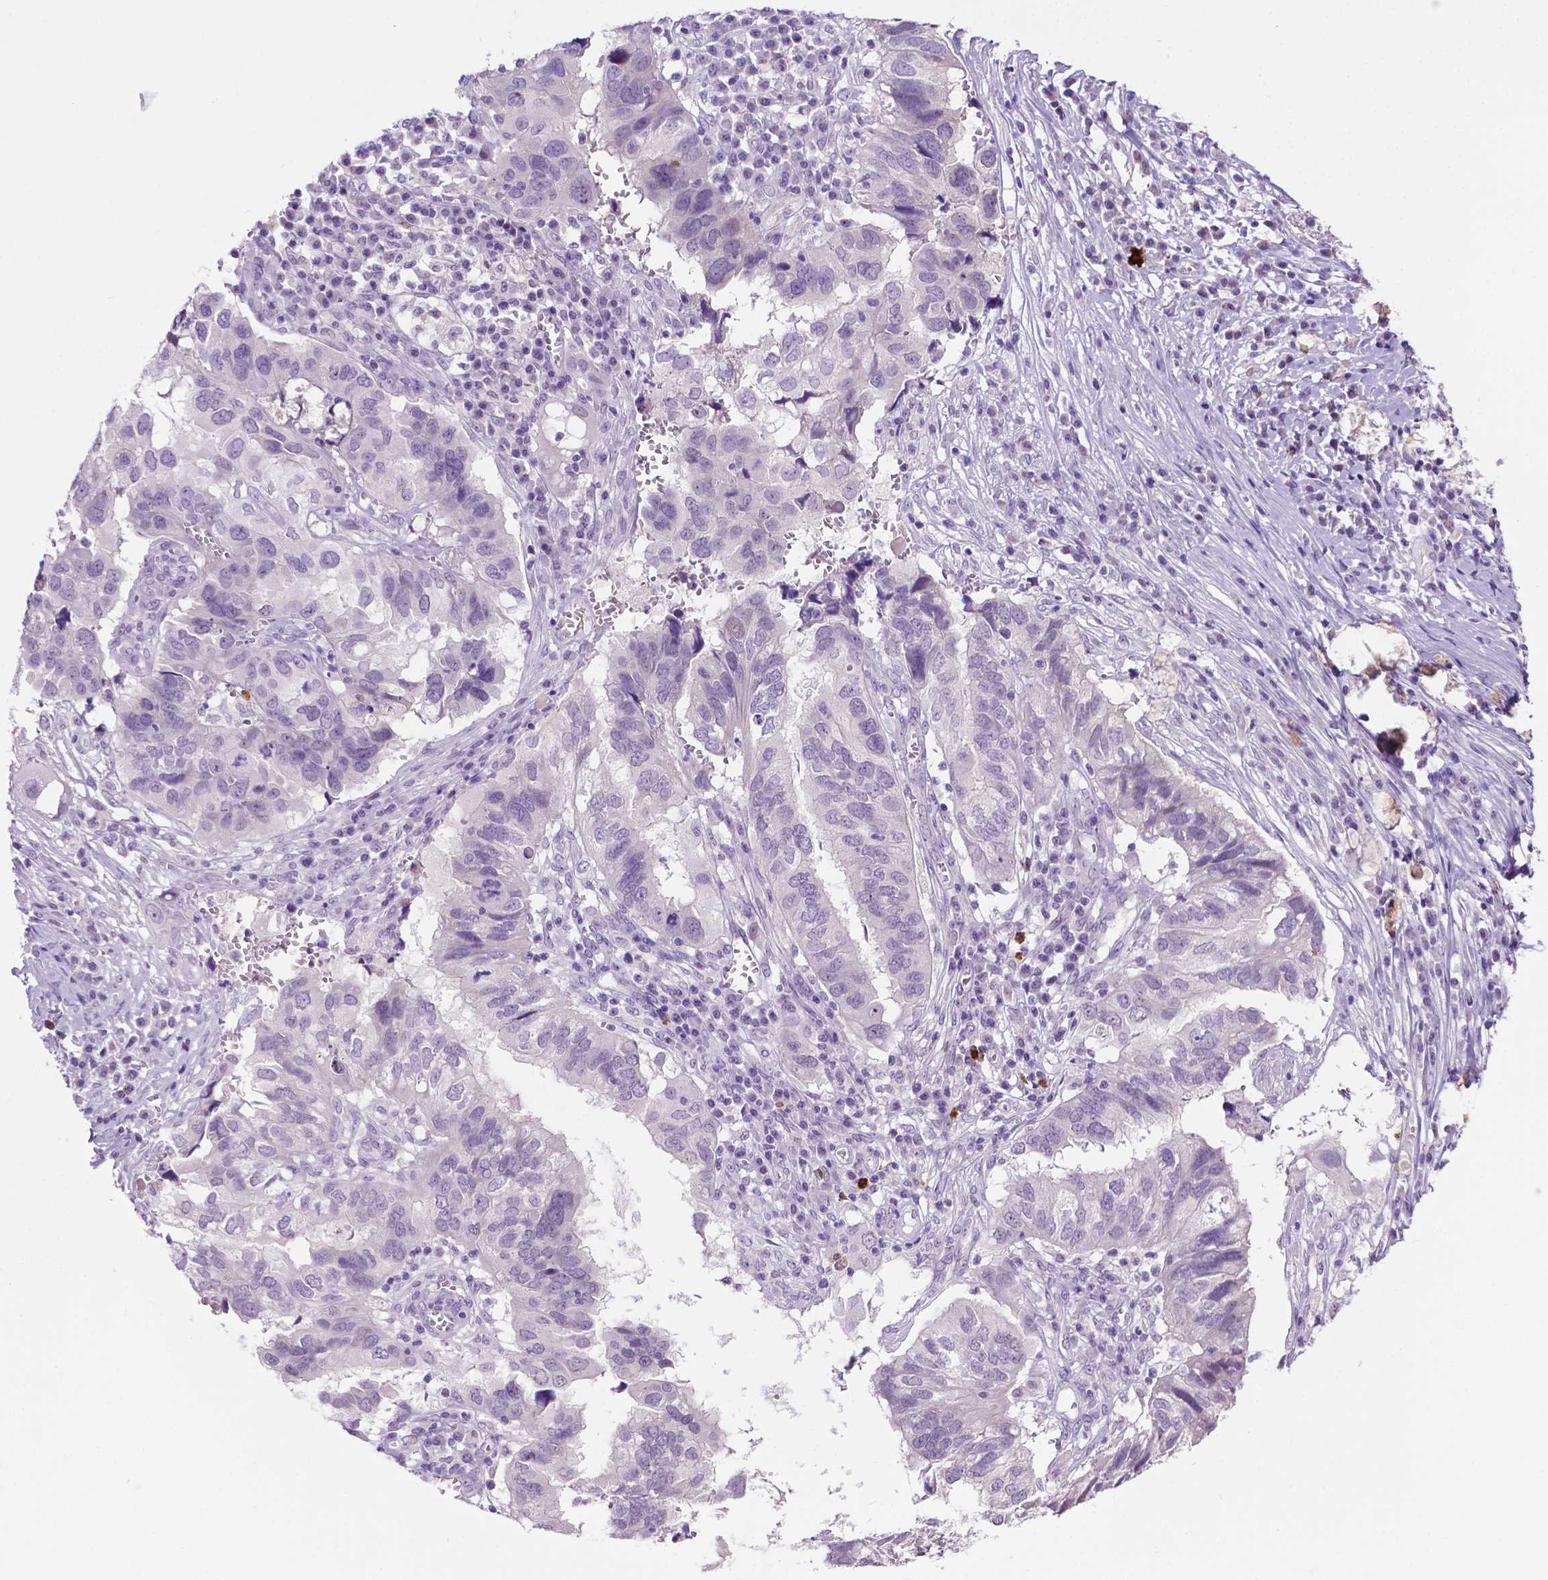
{"staining": {"intensity": "negative", "quantity": "none", "location": "none"}, "tissue": "ovarian cancer", "cell_type": "Tumor cells", "image_type": "cancer", "snomed": [{"axis": "morphology", "description": "Cystadenocarcinoma, serous, NOS"}, {"axis": "topography", "description": "Ovary"}], "caption": "Immunohistochemistry (IHC) of human ovarian cancer demonstrates no positivity in tumor cells. Brightfield microscopy of immunohistochemistry (IHC) stained with DAB (brown) and hematoxylin (blue), captured at high magnification.", "gene": "MMP27", "patient": {"sex": "female", "age": 79}}